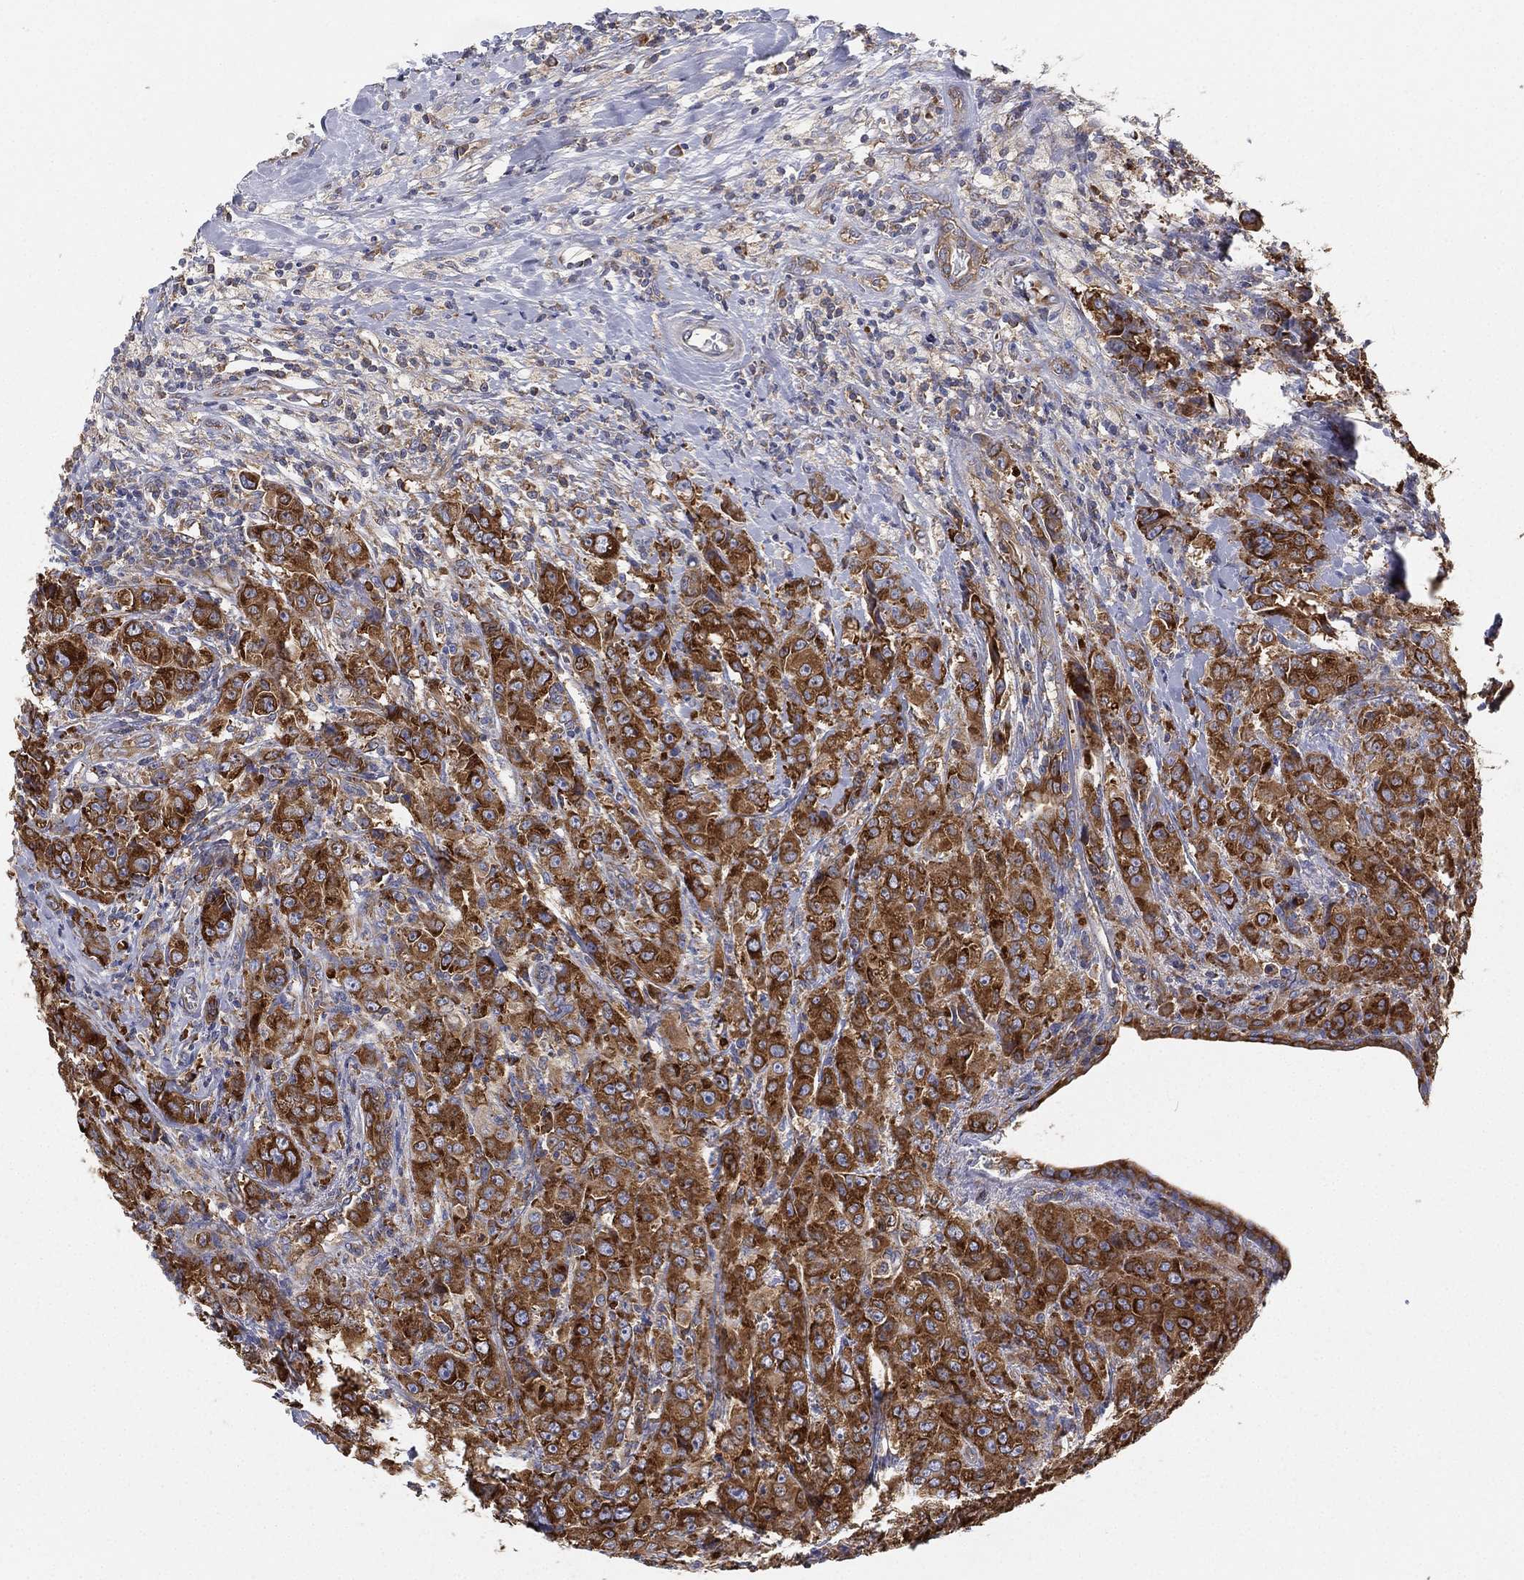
{"staining": {"intensity": "strong", "quantity": ">75%", "location": "cytoplasmic/membranous"}, "tissue": "breast cancer", "cell_type": "Tumor cells", "image_type": "cancer", "snomed": [{"axis": "morphology", "description": "Duct carcinoma"}, {"axis": "topography", "description": "Breast"}], "caption": "The histopathology image exhibits staining of breast cancer, revealing strong cytoplasmic/membranous protein positivity (brown color) within tumor cells.", "gene": "FARSA", "patient": {"sex": "female", "age": 43}}